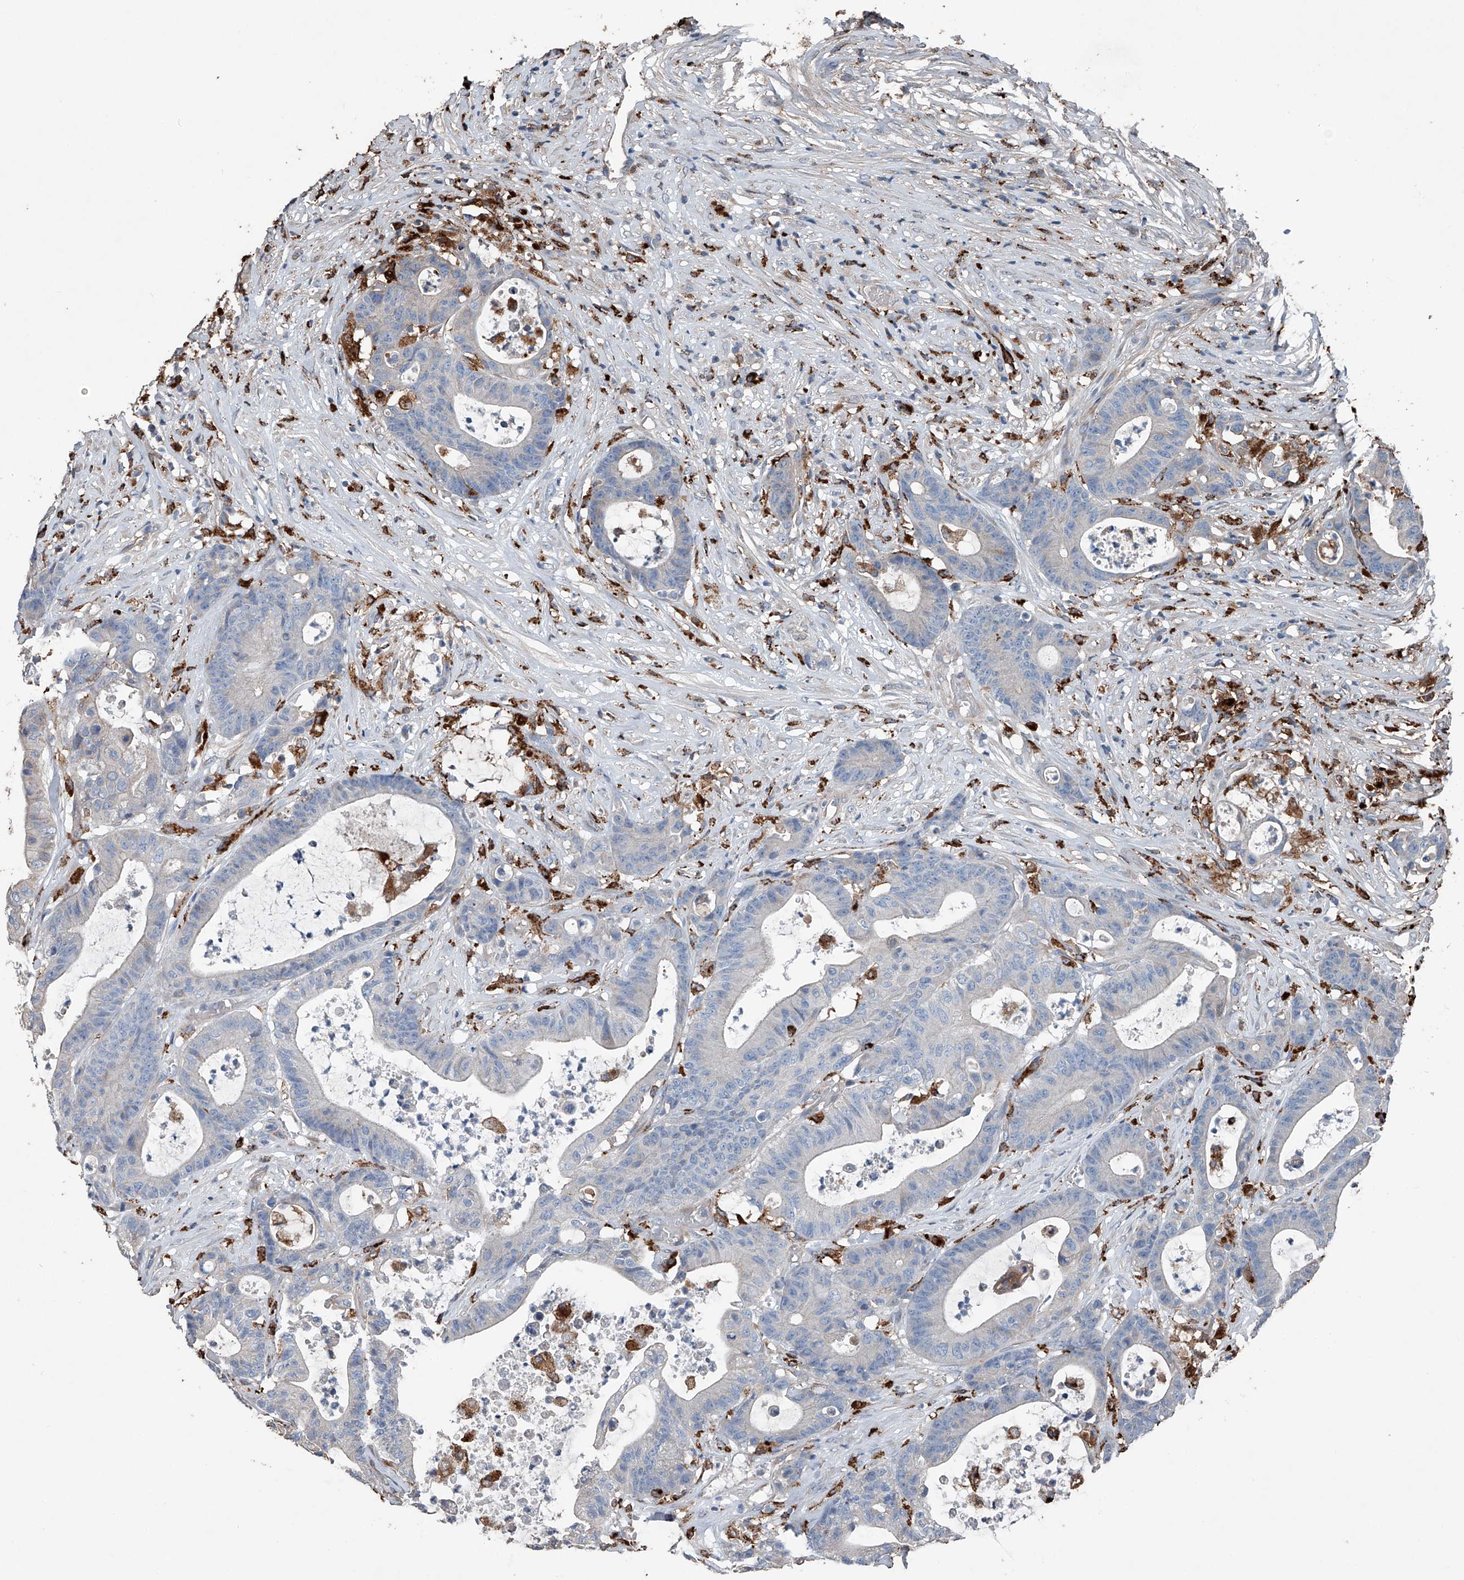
{"staining": {"intensity": "weak", "quantity": "<25%", "location": "cytoplasmic/membranous"}, "tissue": "colorectal cancer", "cell_type": "Tumor cells", "image_type": "cancer", "snomed": [{"axis": "morphology", "description": "Adenocarcinoma, NOS"}, {"axis": "topography", "description": "Colon"}], "caption": "IHC histopathology image of neoplastic tissue: human colorectal adenocarcinoma stained with DAB demonstrates no significant protein expression in tumor cells. (Brightfield microscopy of DAB IHC at high magnification).", "gene": "ZNF772", "patient": {"sex": "female", "age": 84}}